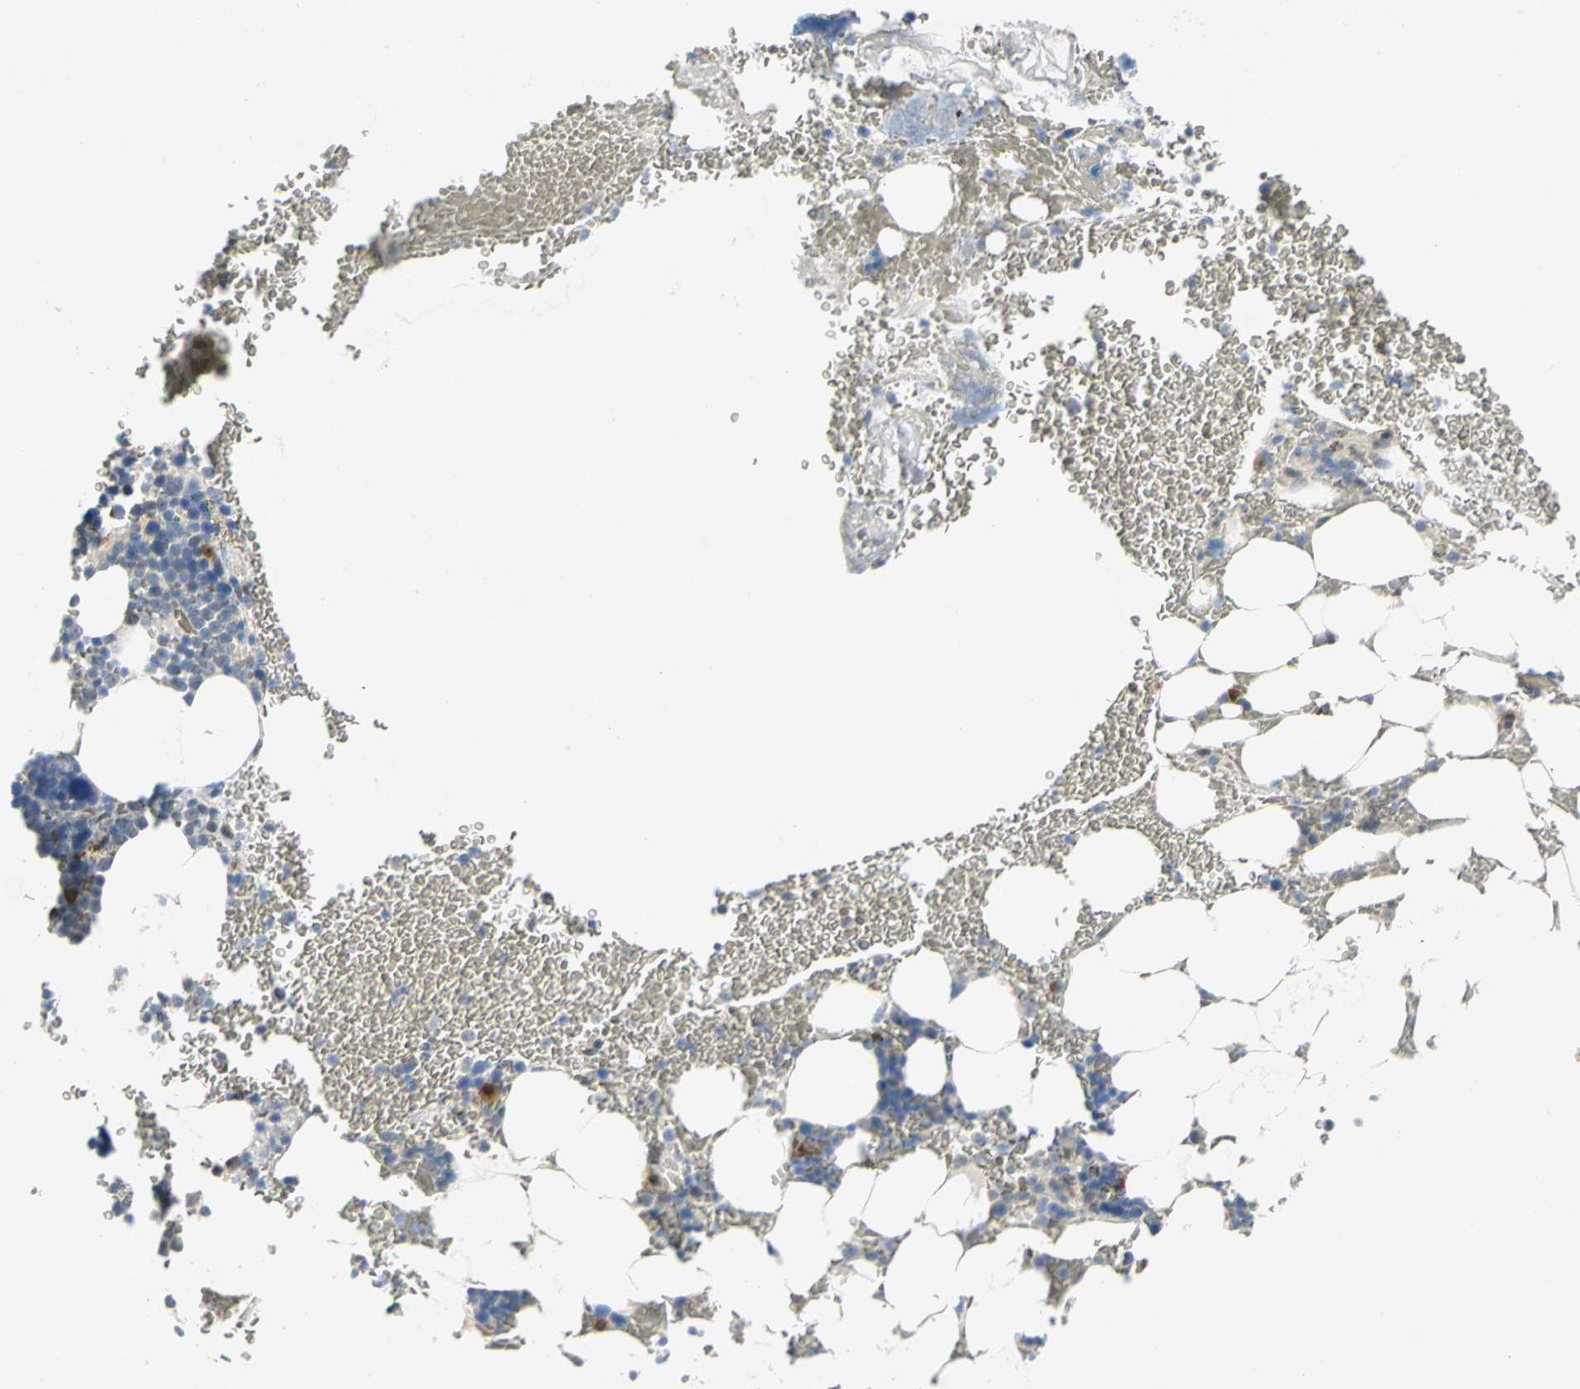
{"staining": {"intensity": "strong", "quantity": "<25%", "location": "nuclear"}, "tissue": "bone marrow", "cell_type": "Hematopoietic cells", "image_type": "normal", "snomed": [{"axis": "morphology", "description": "Normal tissue, NOS"}, {"axis": "topography", "description": "Bone marrow"}], "caption": "The histopathology image shows a brown stain indicating the presence of a protein in the nuclear of hematopoietic cells in bone marrow.", "gene": "PGM3", "patient": {"sex": "female", "age": 73}}